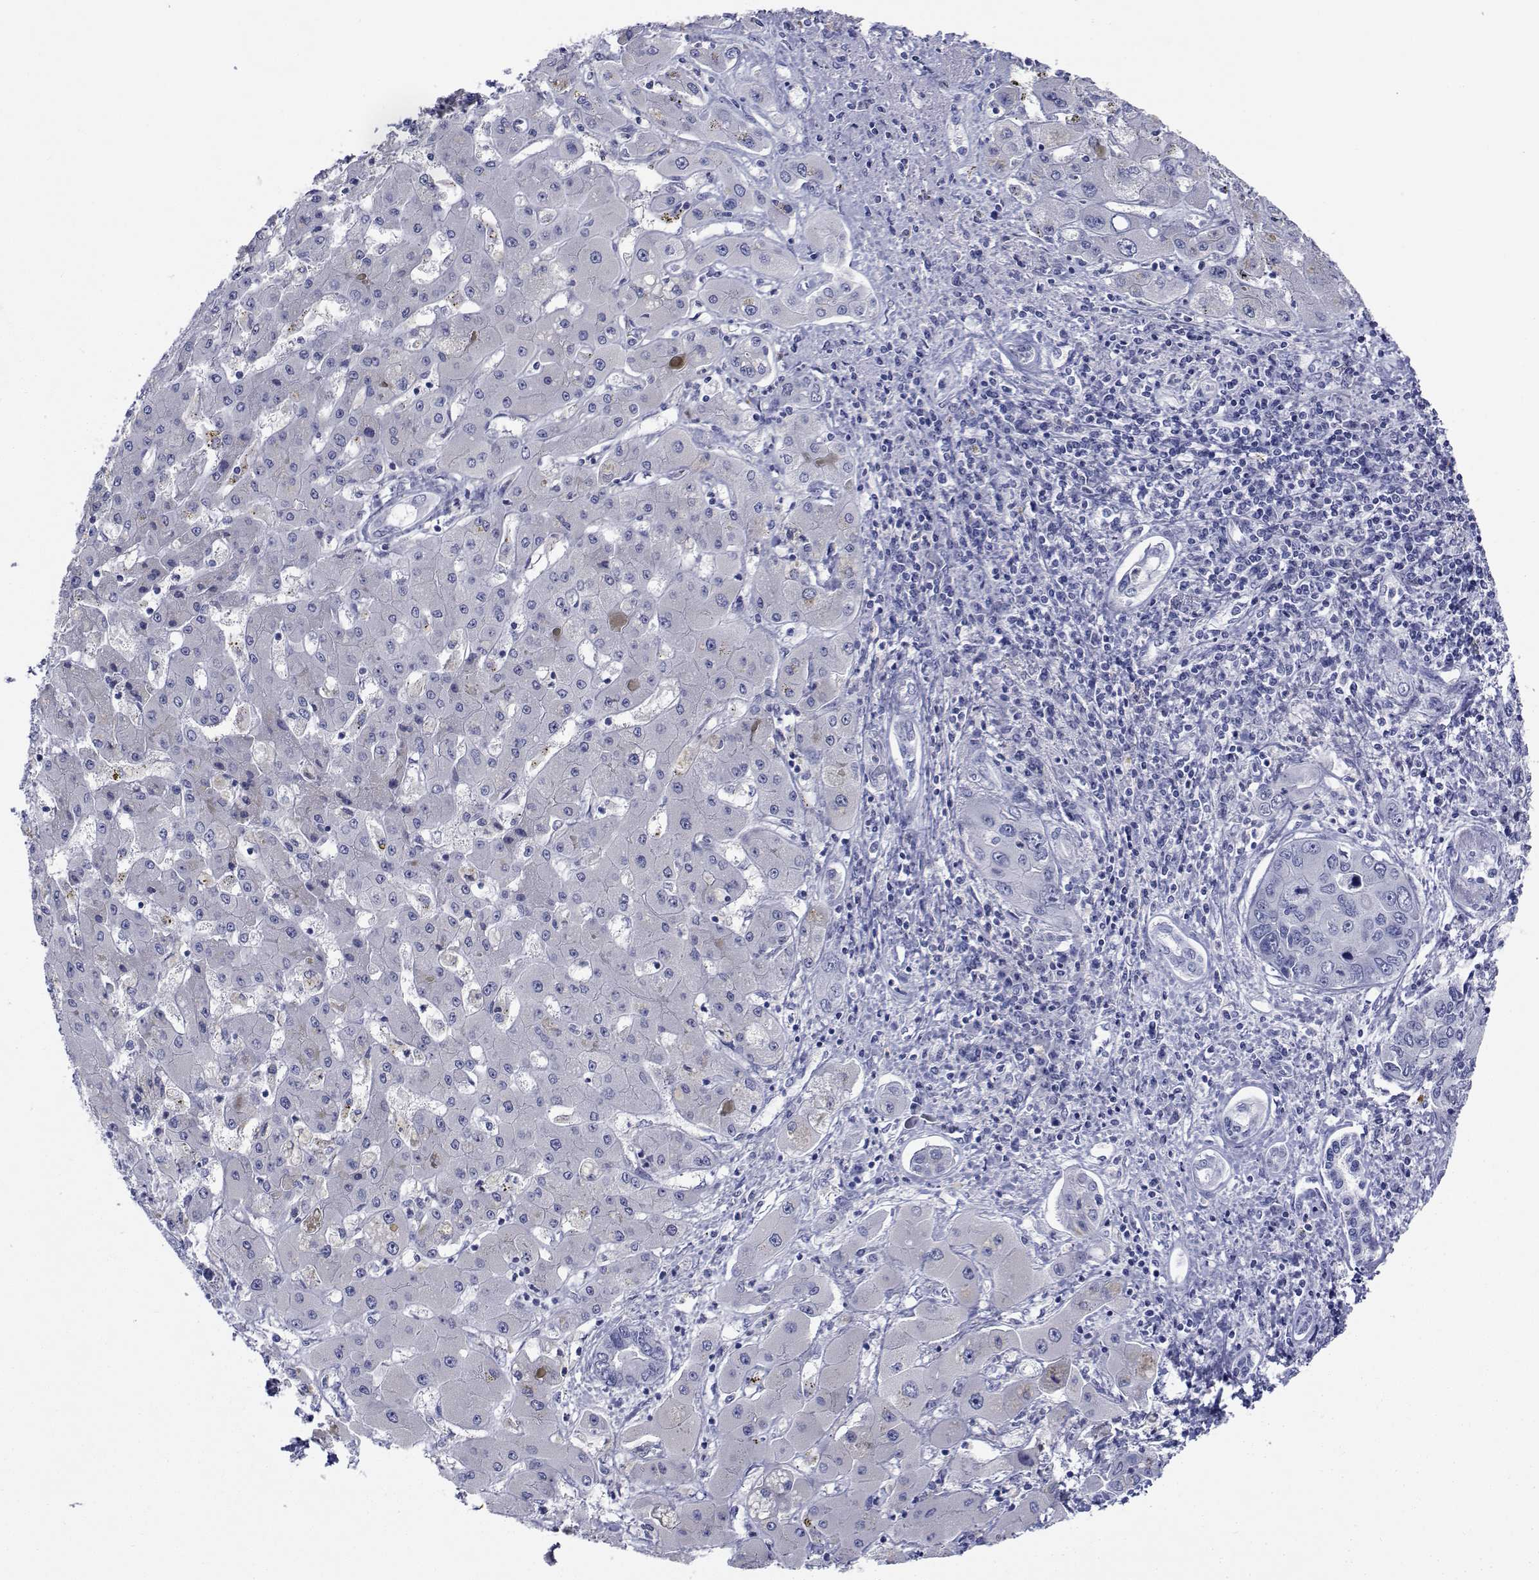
{"staining": {"intensity": "negative", "quantity": "none", "location": "none"}, "tissue": "liver cancer", "cell_type": "Tumor cells", "image_type": "cancer", "snomed": [{"axis": "morphology", "description": "Cholangiocarcinoma"}, {"axis": "topography", "description": "Liver"}], "caption": "This is a micrograph of immunohistochemistry (IHC) staining of liver cancer, which shows no positivity in tumor cells.", "gene": "PLXNA4", "patient": {"sex": "male", "age": 67}}